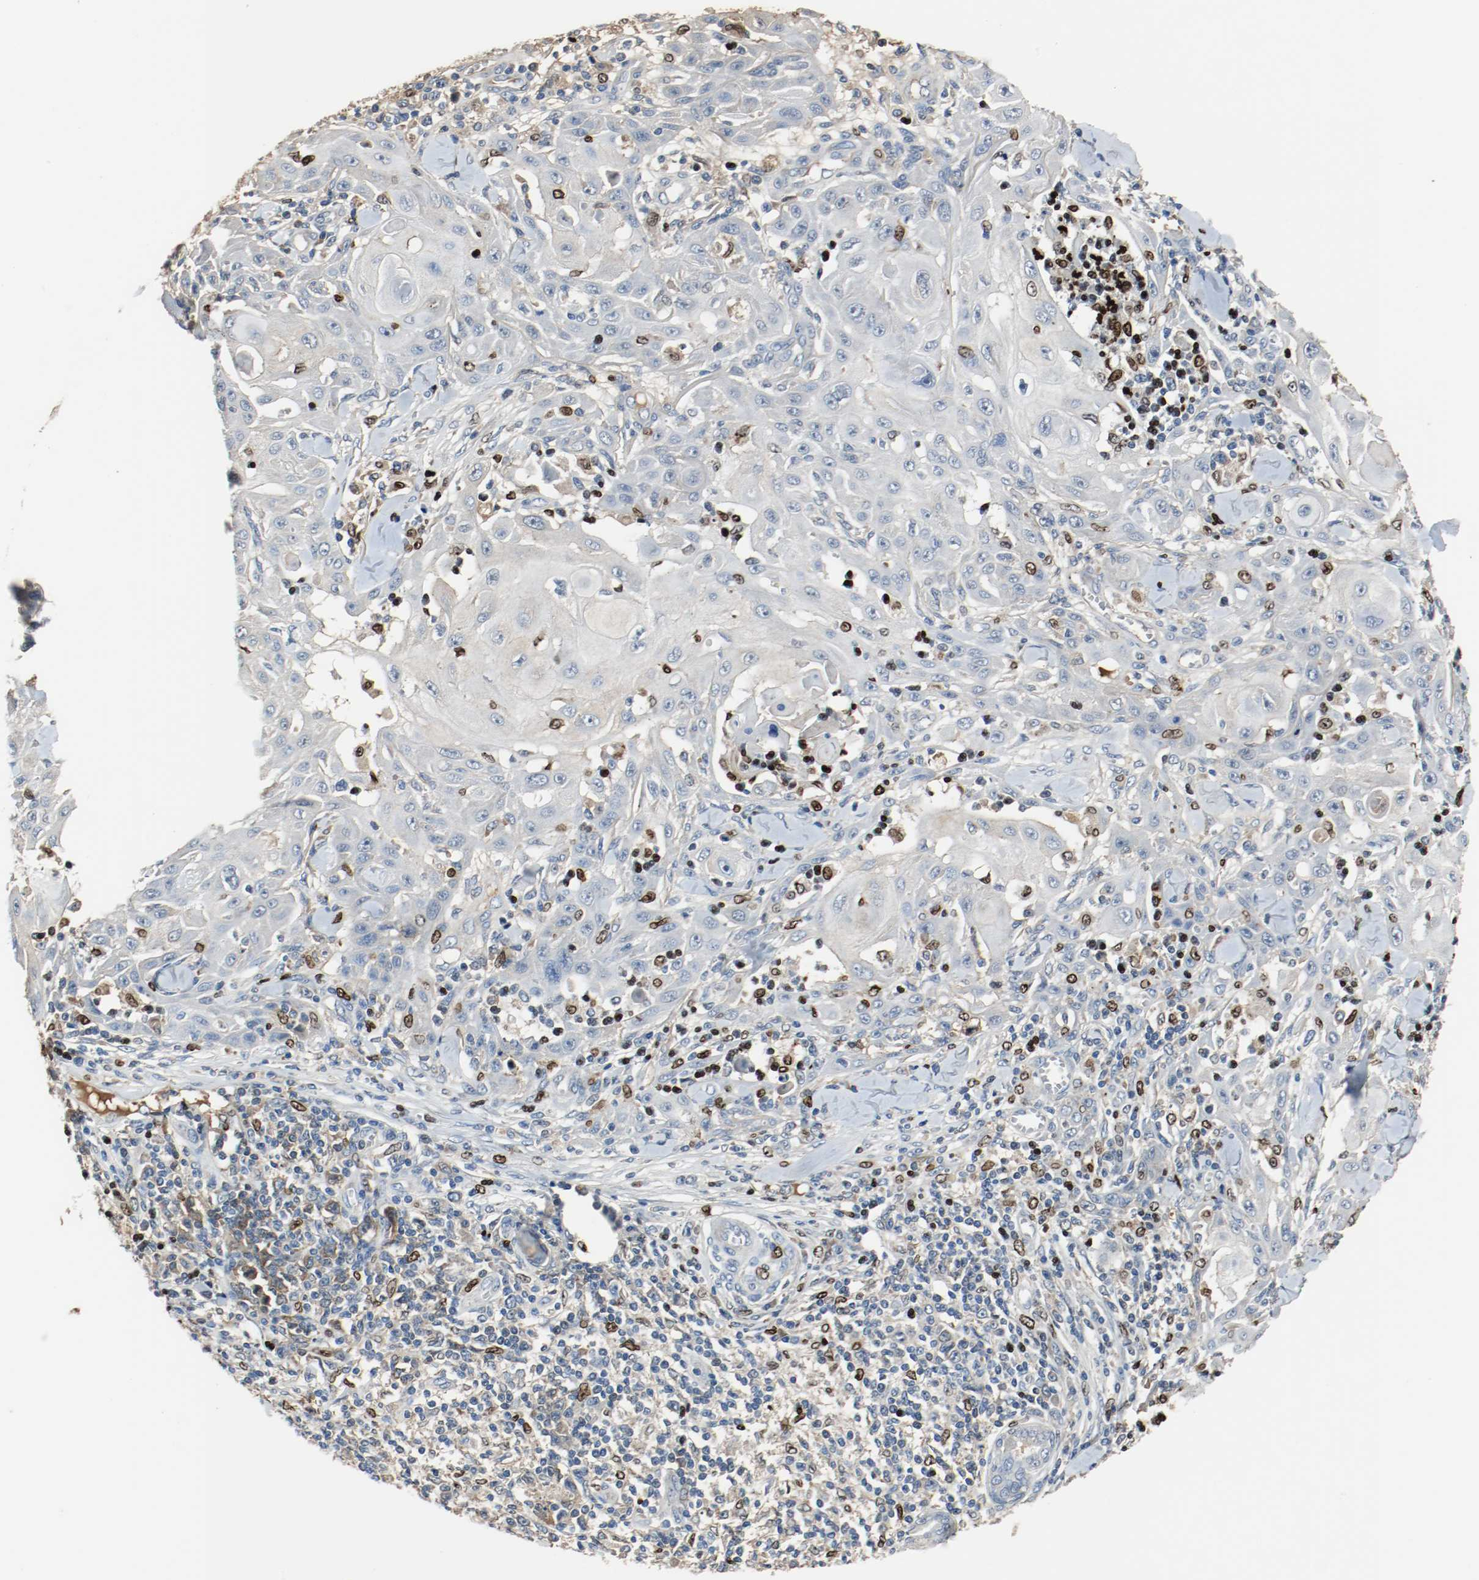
{"staining": {"intensity": "negative", "quantity": "none", "location": "none"}, "tissue": "skin cancer", "cell_type": "Tumor cells", "image_type": "cancer", "snomed": [{"axis": "morphology", "description": "Squamous cell carcinoma, NOS"}, {"axis": "topography", "description": "Skin"}], "caption": "A histopathology image of human skin cancer (squamous cell carcinoma) is negative for staining in tumor cells.", "gene": "BLK", "patient": {"sex": "male", "age": 24}}